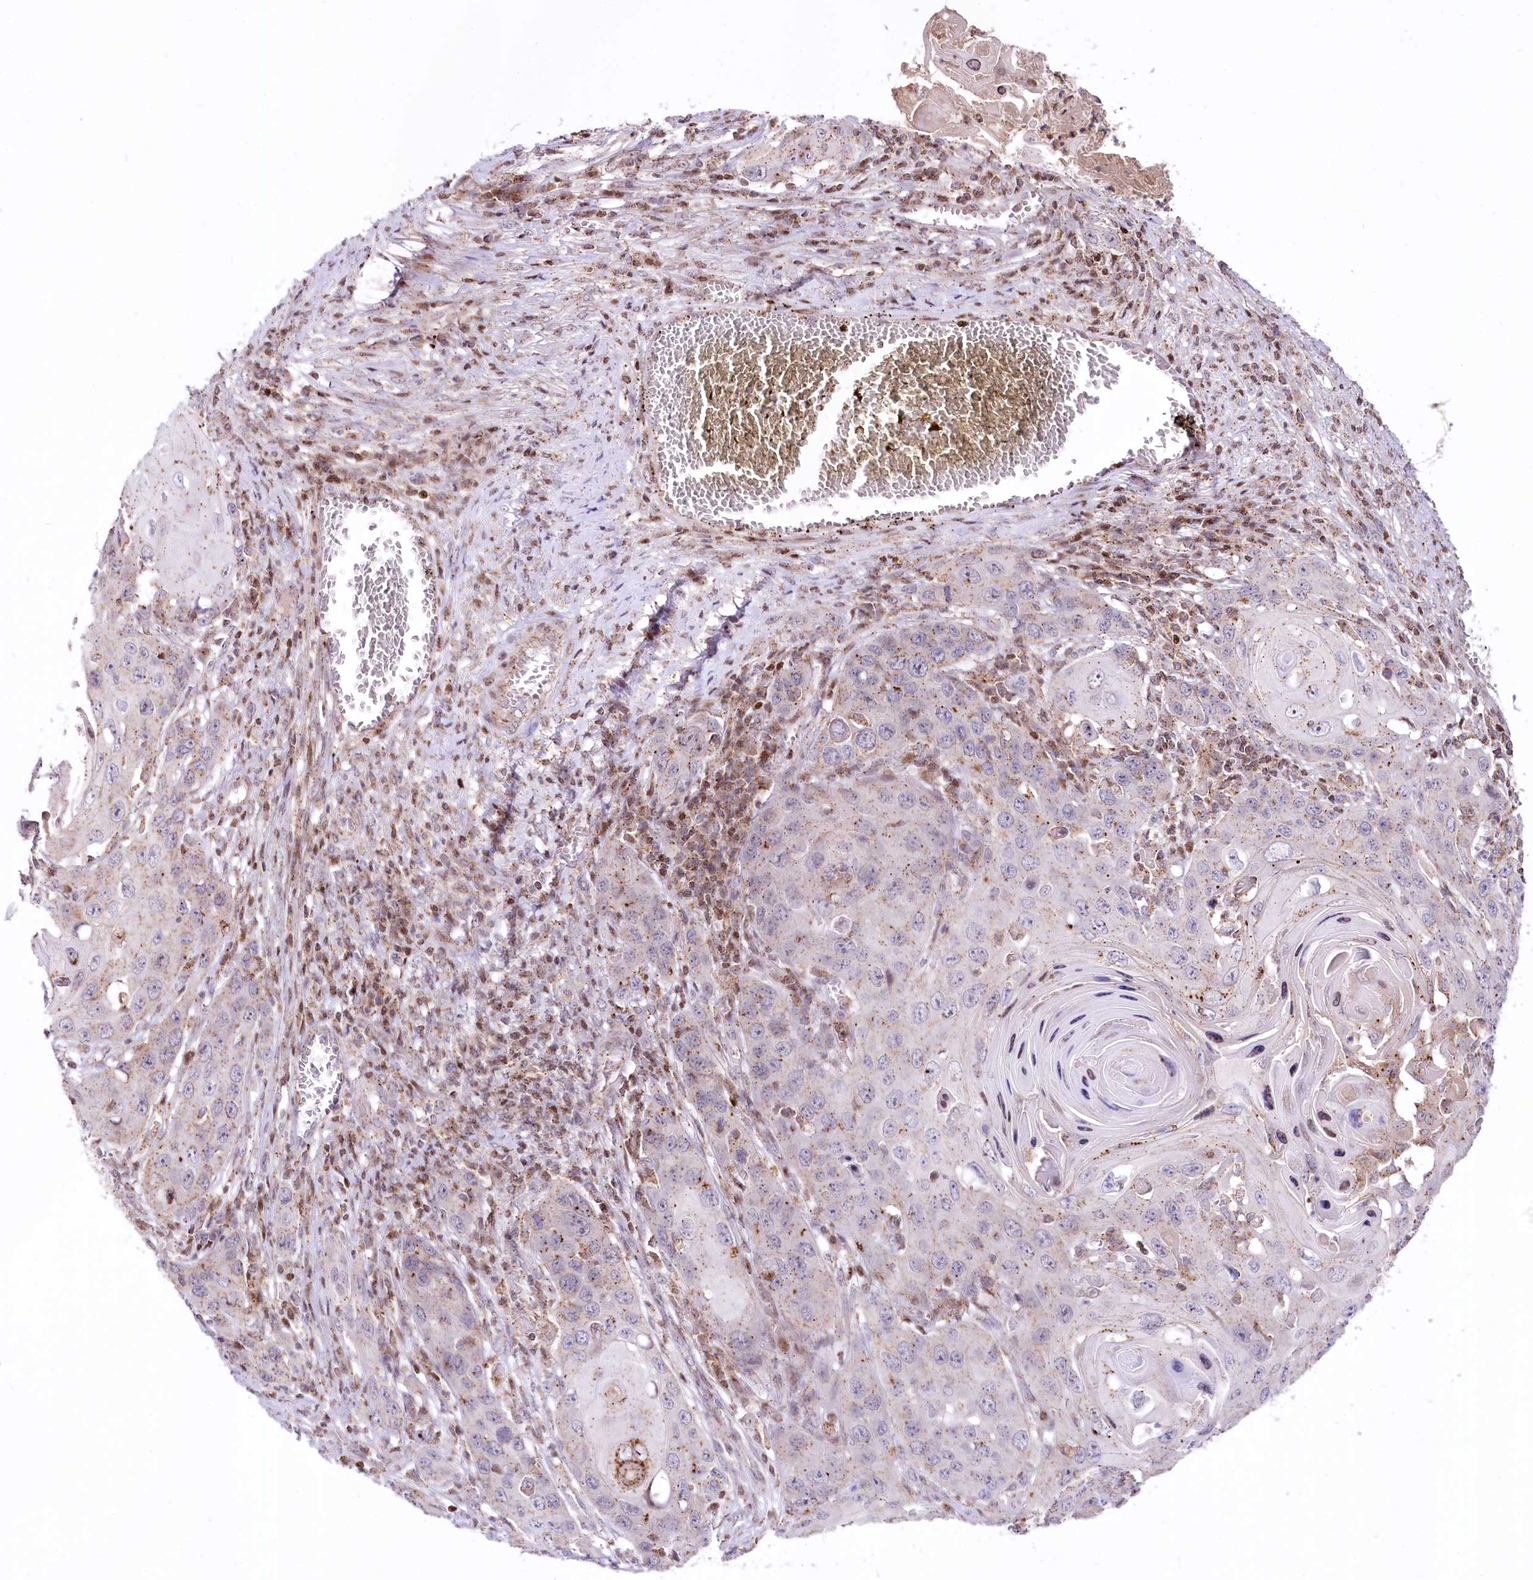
{"staining": {"intensity": "weak", "quantity": "<25%", "location": "cytoplasmic/membranous"}, "tissue": "skin cancer", "cell_type": "Tumor cells", "image_type": "cancer", "snomed": [{"axis": "morphology", "description": "Squamous cell carcinoma, NOS"}, {"axis": "topography", "description": "Skin"}], "caption": "IHC image of human skin cancer stained for a protein (brown), which shows no positivity in tumor cells. (Stains: DAB (3,3'-diaminobenzidine) IHC with hematoxylin counter stain, Microscopy: brightfield microscopy at high magnification).", "gene": "ZFYVE27", "patient": {"sex": "male", "age": 55}}